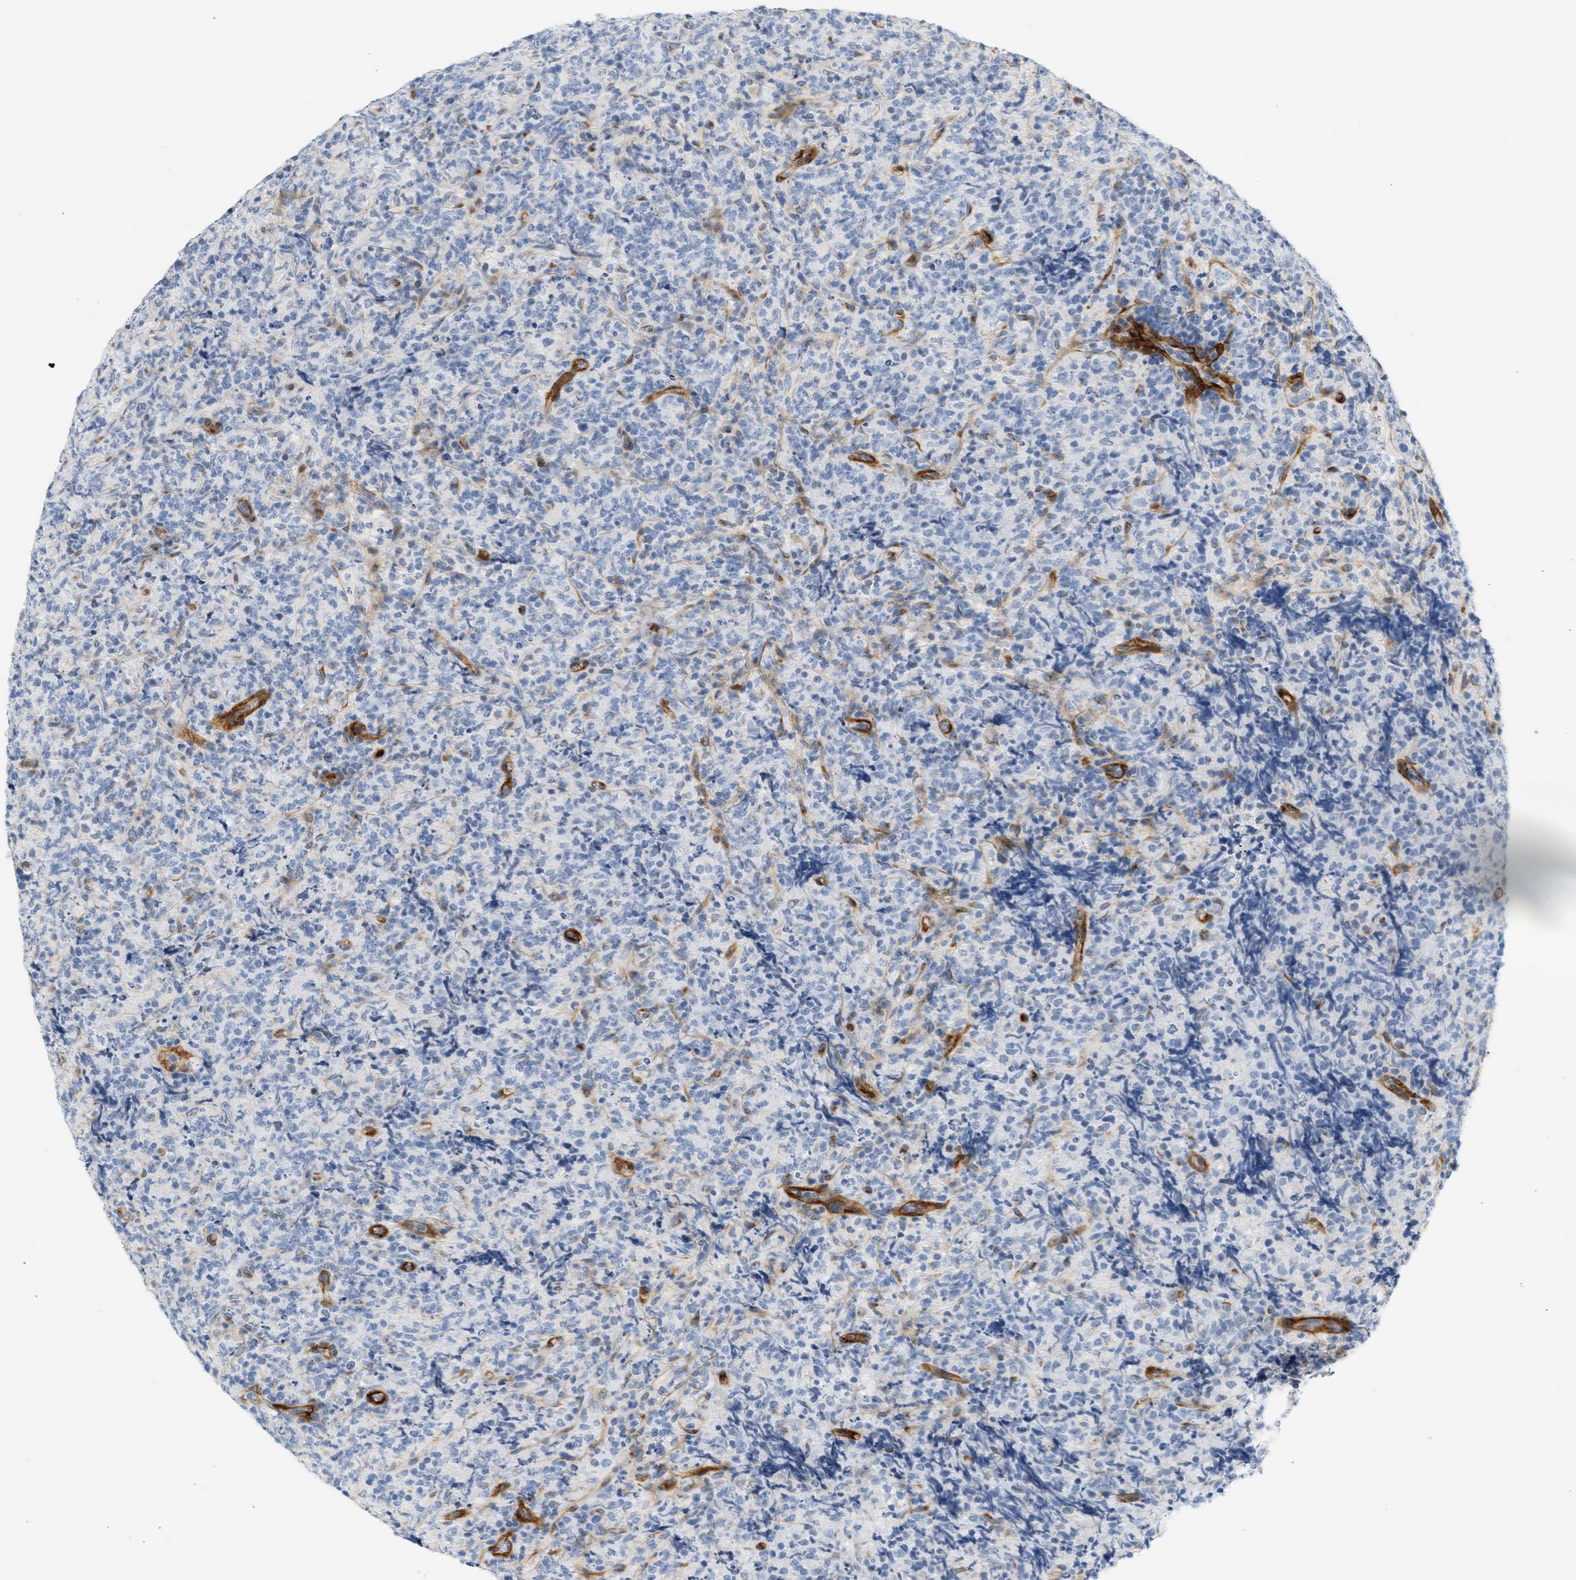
{"staining": {"intensity": "negative", "quantity": "none", "location": "none"}, "tissue": "lymphoma", "cell_type": "Tumor cells", "image_type": "cancer", "snomed": [{"axis": "morphology", "description": "Malignant lymphoma, non-Hodgkin's type, High grade"}, {"axis": "topography", "description": "Tonsil"}], "caption": "The histopathology image reveals no staining of tumor cells in lymphoma.", "gene": "SLC30A7", "patient": {"sex": "female", "age": 36}}